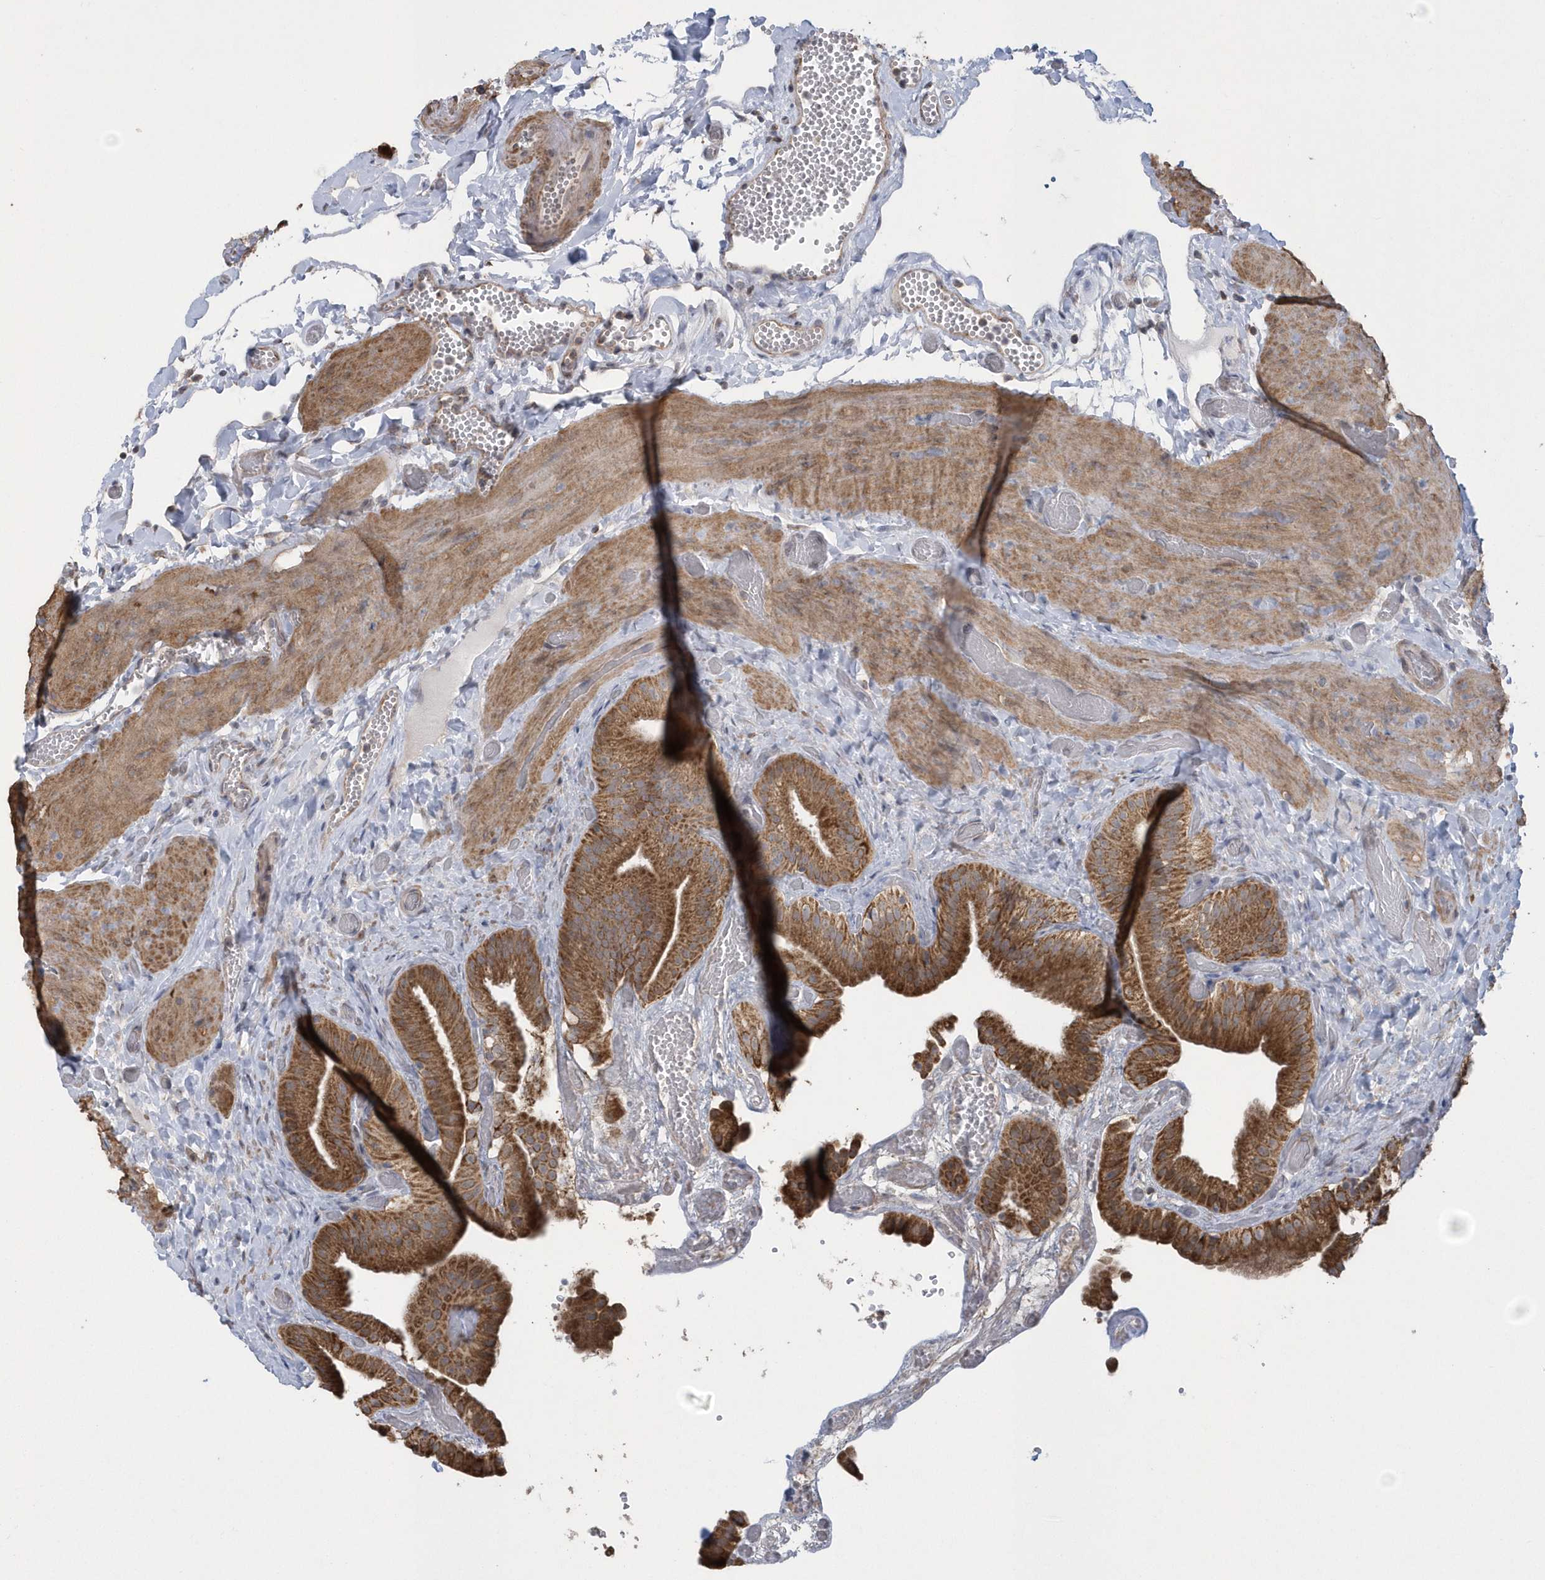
{"staining": {"intensity": "strong", "quantity": ">75%", "location": "cytoplasmic/membranous"}, "tissue": "gallbladder", "cell_type": "Glandular cells", "image_type": "normal", "snomed": [{"axis": "morphology", "description": "Normal tissue, NOS"}, {"axis": "topography", "description": "Gallbladder"}], "caption": "Unremarkable gallbladder reveals strong cytoplasmic/membranous staining in approximately >75% of glandular cells, visualized by immunohistochemistry. (Brightfield microscopy of DAB IHC at high magnification).", "gene": "SLX9", "patient": {"sex": "female", "age": 64}}